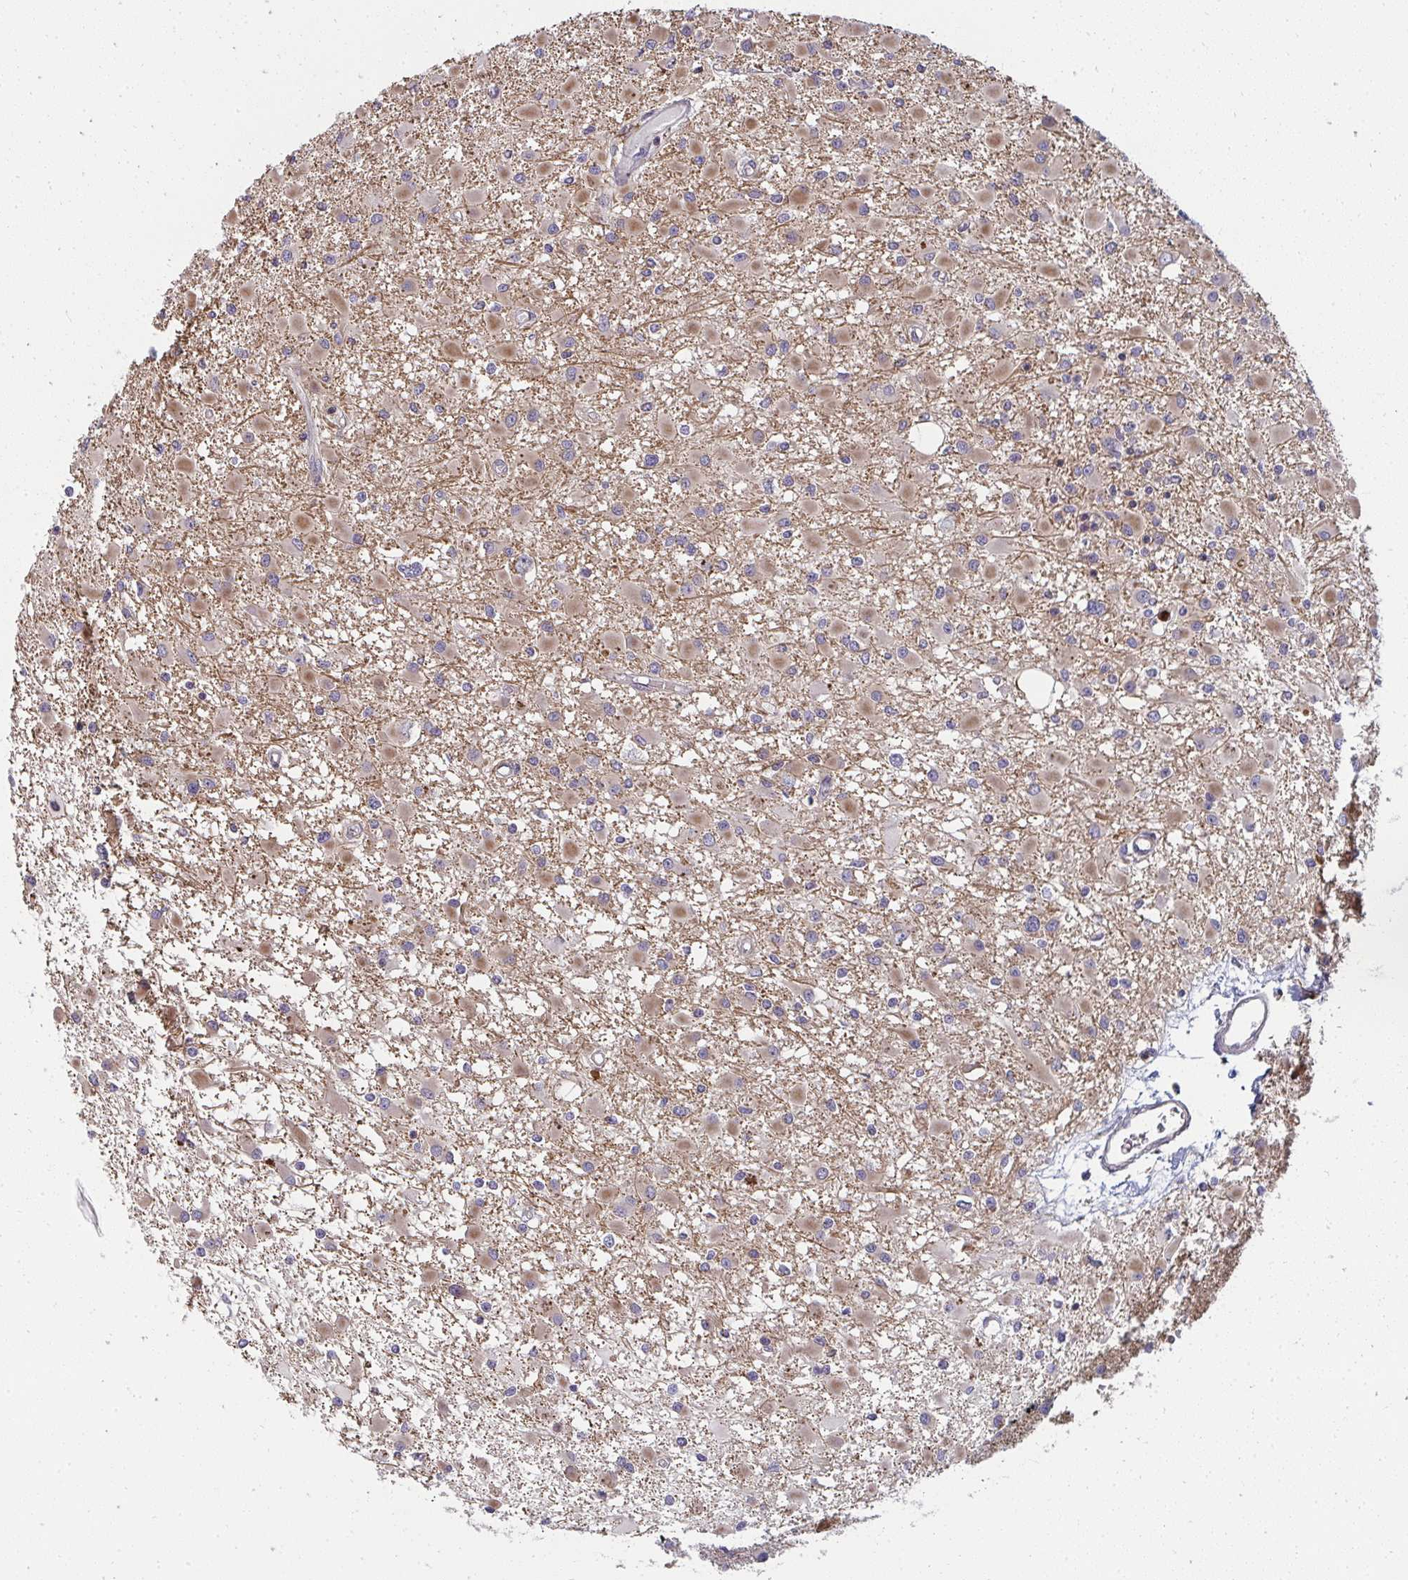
{"staining": {"intensity": "negative", "quantity": "none", "location": "none"}, "tissue": "glioma", "cell_type": "Tumor cells", "image_type": "cancer", "snomed": [{"axis": "morphology", "description": "Glioma, malignant, High grade"}, {"axis": "topography", "description": "Brain"}], "caption": "A high-resolution image shows immunohistochemistry staining of high-grade glioma (malignant), which exhibits no significant expression in tumor cells. Nuclei are stained in blue.", "gene": "CSF3R", "patient": {"sex": "male", "age": 54}}